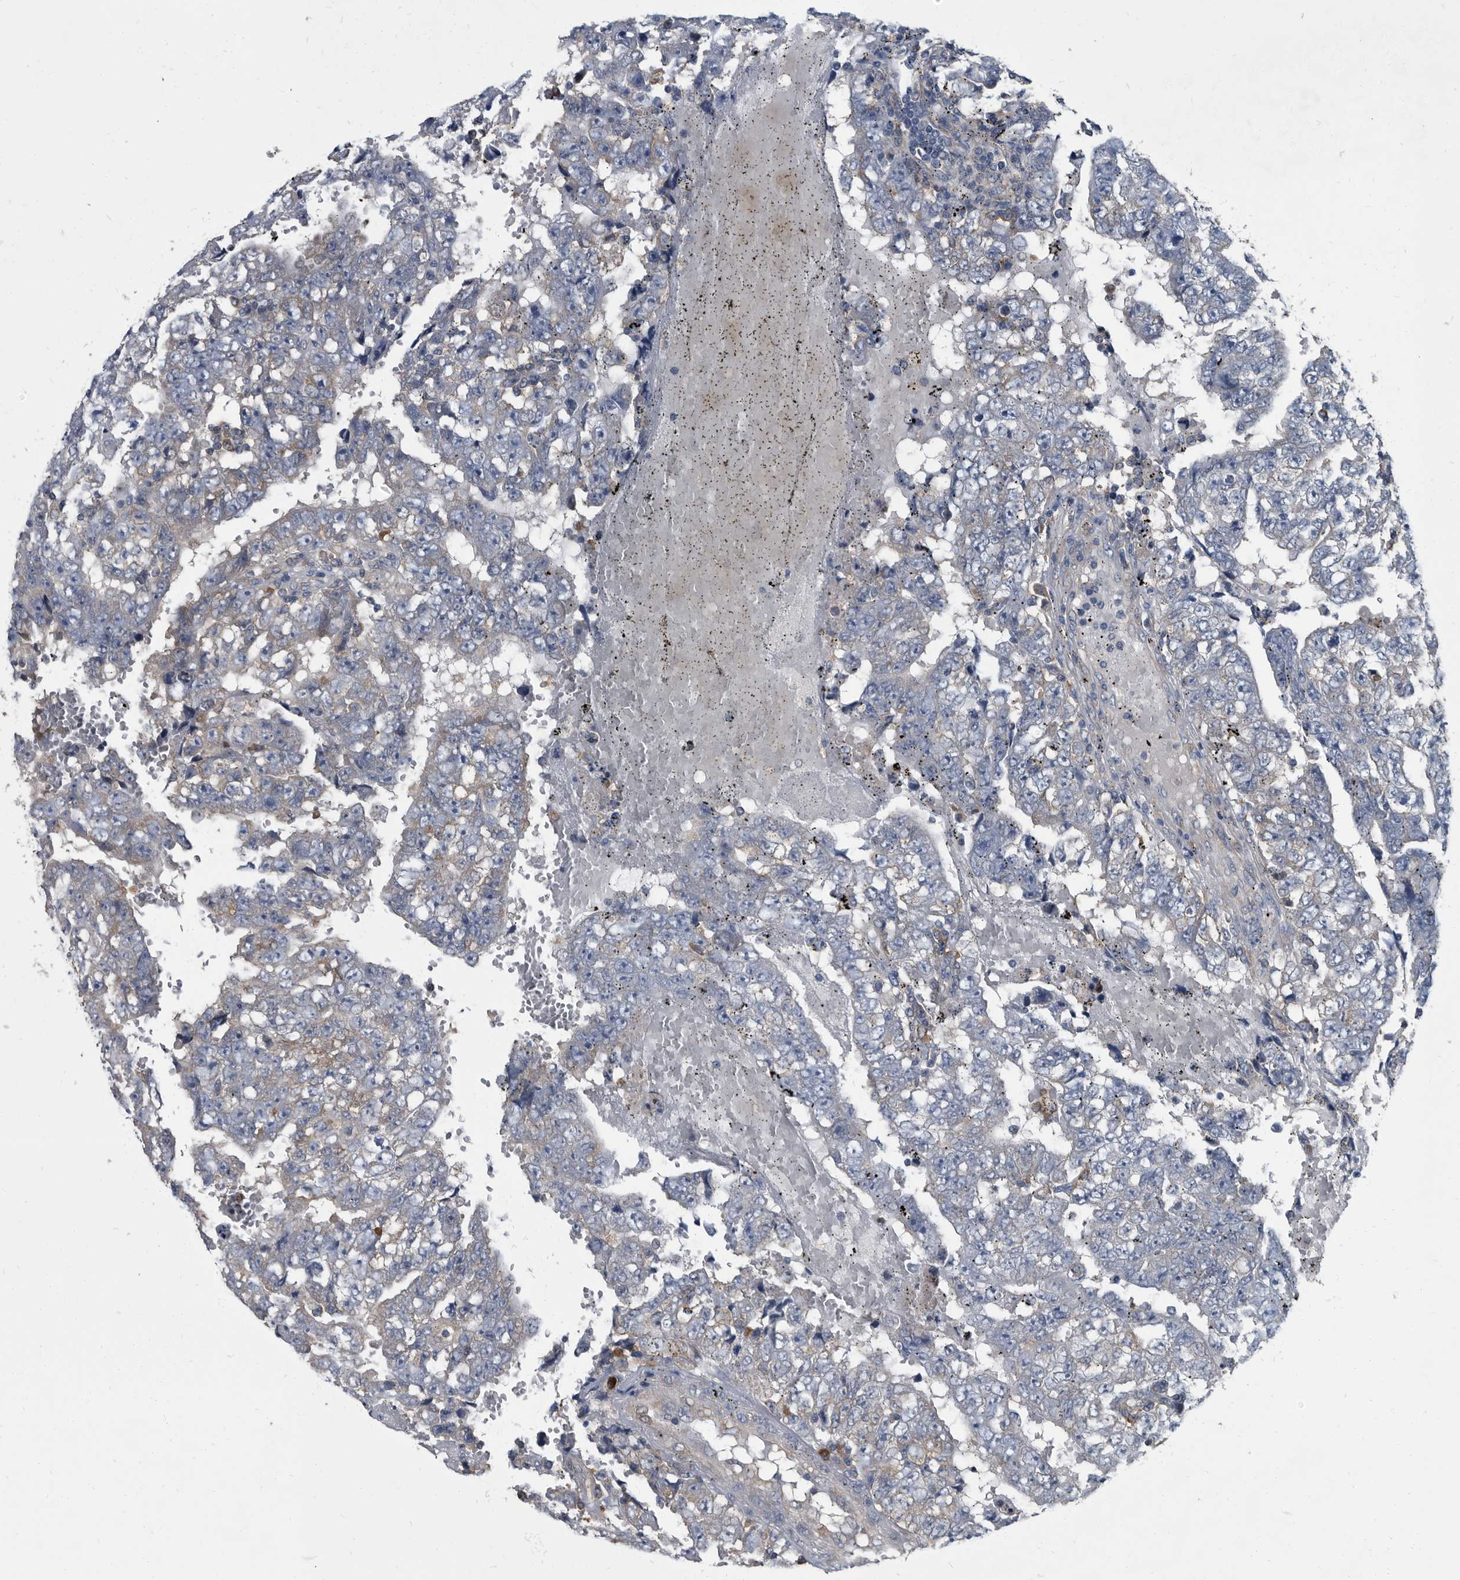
{"staining": {"intensity": "negative", "quantity": "none", "location": "none"}, "tissue": "testis cancer", "cell_type": "Tumor cells", "image_type": "cancer", "snomed": [{"axis": "morphology", "description": "Carcinoma, Embryonal, NOS"}, {"axis": "topography", "description": "Testis"}], "caption": "There is no significant positivity in tumor cells of testis cancer.", "gene": "CDV3", "patient": {"sex": "male", "age": 25}}